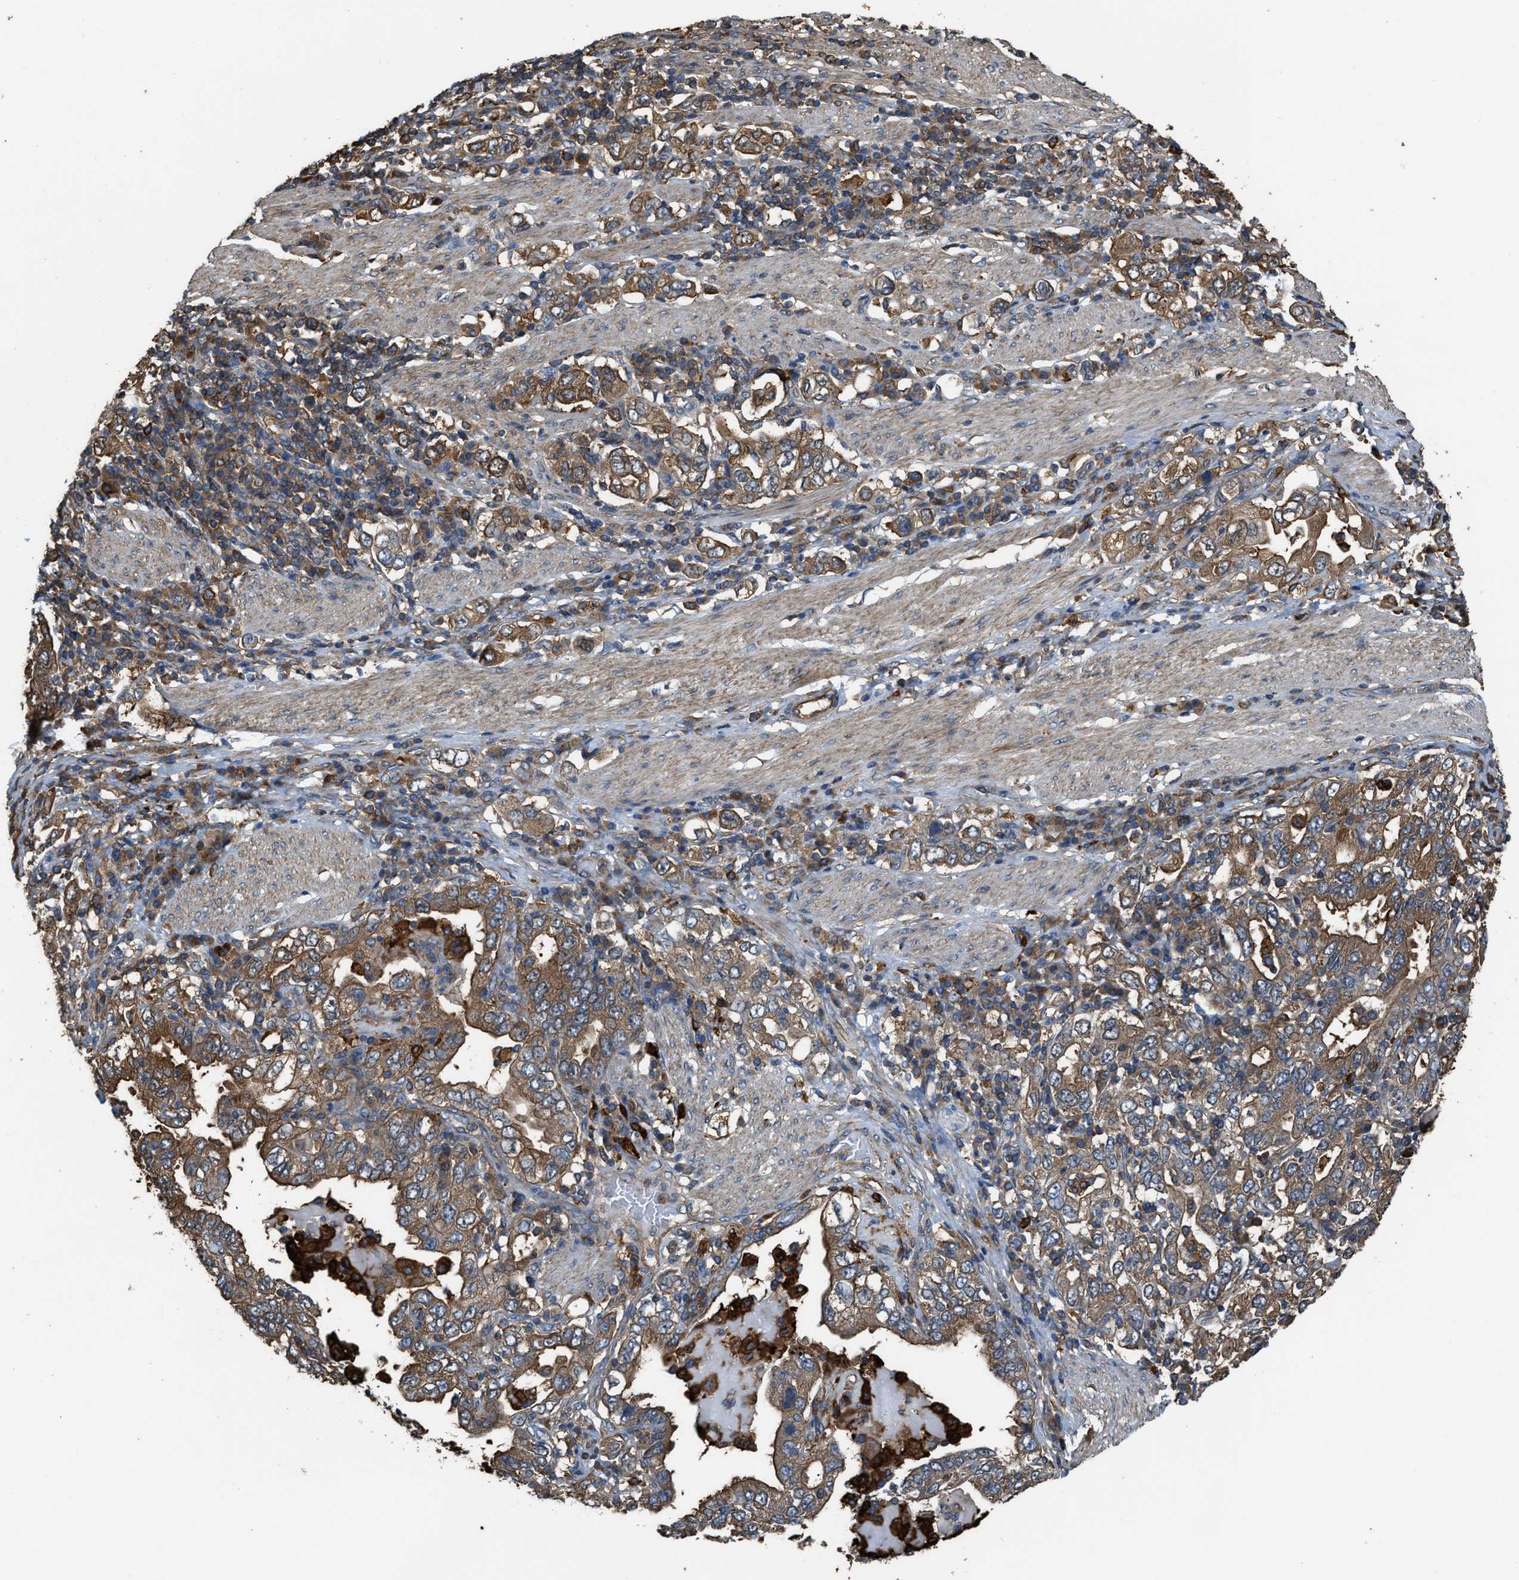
{"staining": {"intensity": "moderate", "quantity": ">75%", "location": "cytoplasmic/membranous"}, "tissue": "stomach cancer", "cell_type": "Tumor cells", "image_type": "cancer", "snomed": [{"axis": "morphology", "description": "Adenocarcinoma, NOS"}, {"axis": "topography", "description": "Stomach, upper"}], "caption": "Protein staining by immunohistochemistry displays moderate cytoplasmic/membranous positivity in approximately >75% of tumor cells in stomach adenocarcinoma.", "gene": "ATIC", "patient": {"sex": "male", "age": 62}}